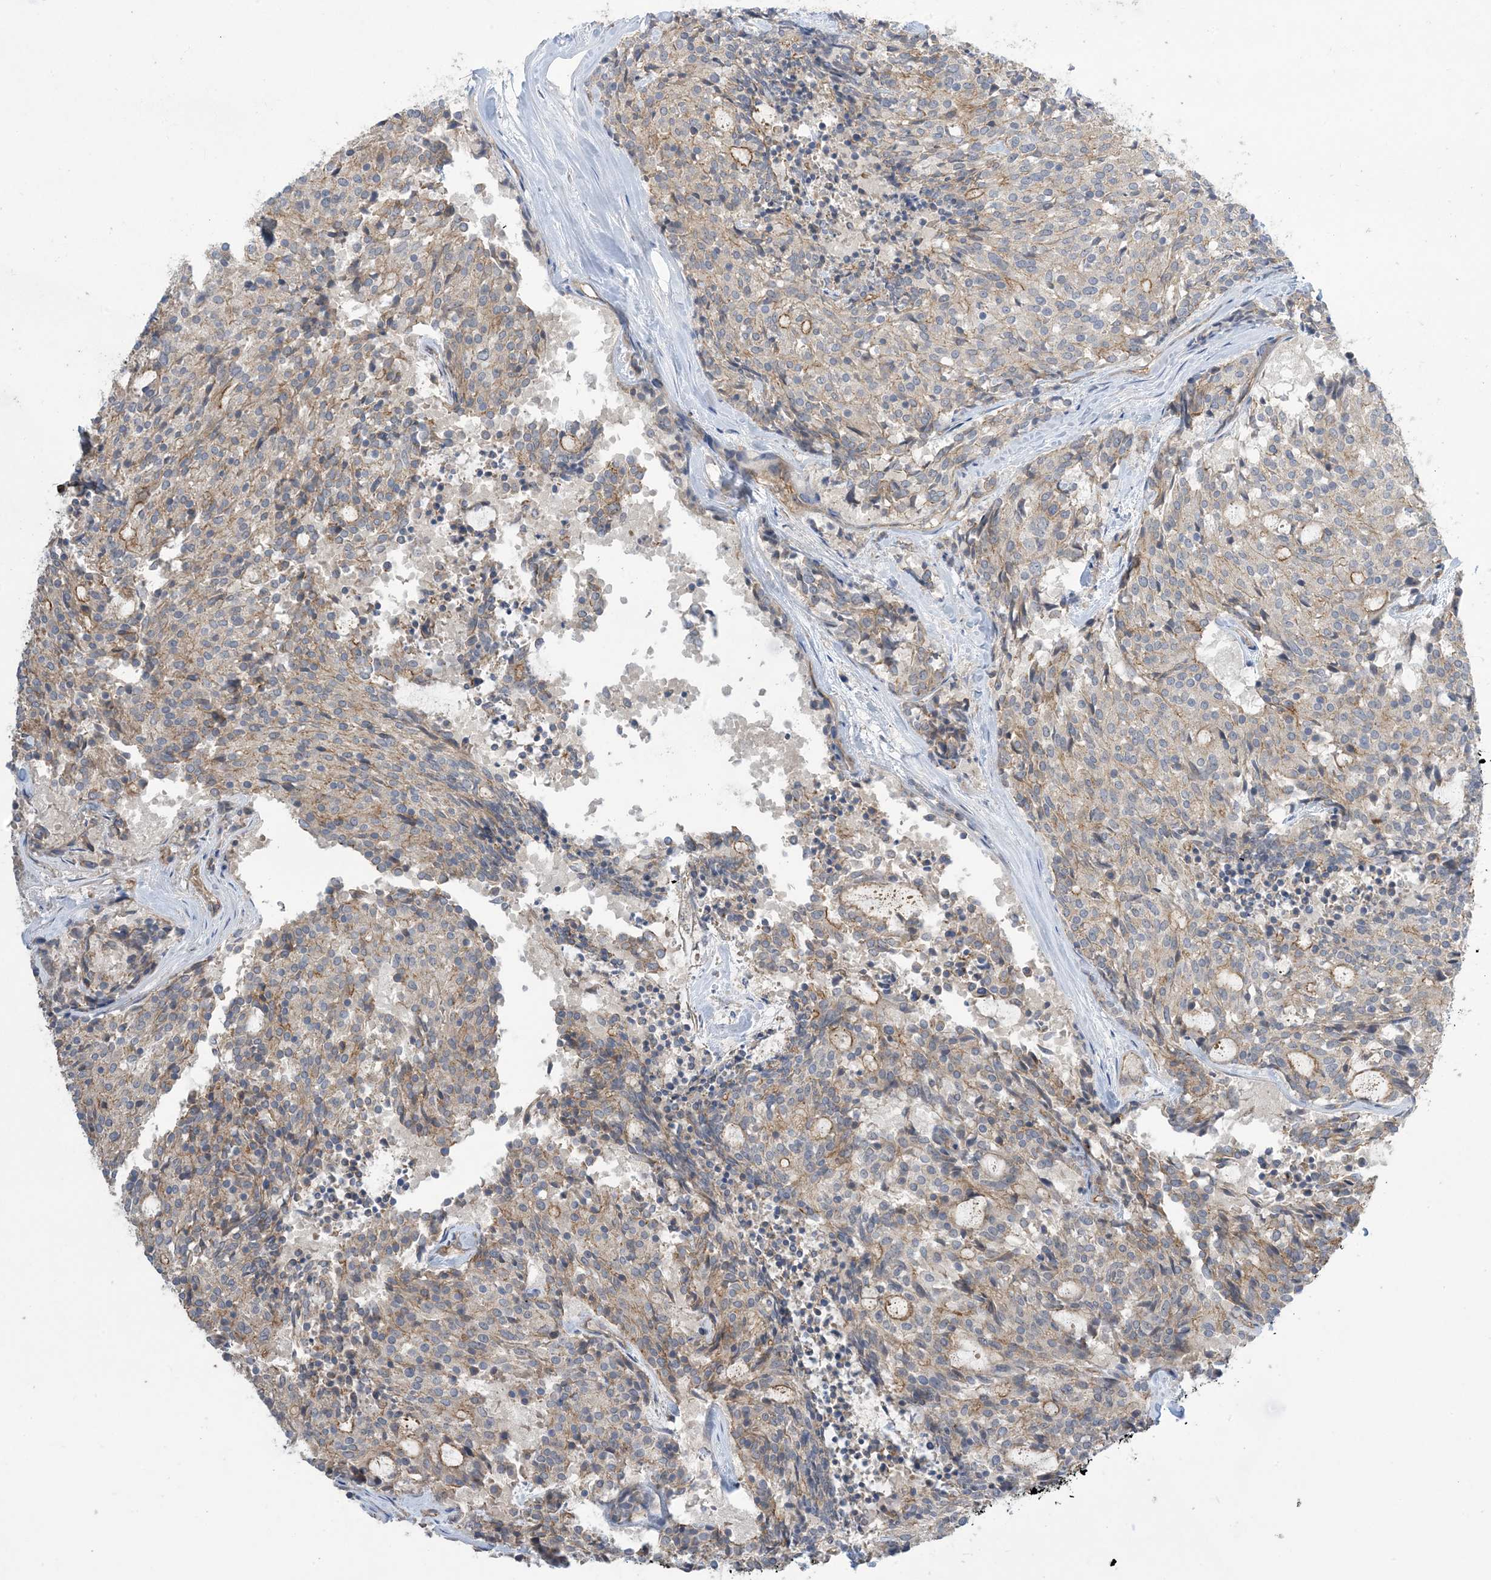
{"staining": {"intensity": "moderate", "quantity": "25%-75%", "location": "cytoplasmic/membranous"}, "tissue": "carcinoid", "cell_type": "Tumor cells", "image_type": "cancer", "snomed": [{"axis": "morphology", "description": "Carcinoid, malignant, NOS"}, {"axis": "topography", "description": "Pancreas"}], "caption": "Immunohistochemical staining of carcinoid shows medium levels of moderate cytoplasmic/membranous expression in about 25%-75% of tumor cells.", "gene": "AOC1", "patient": {"sex": "female", "age": 54}}